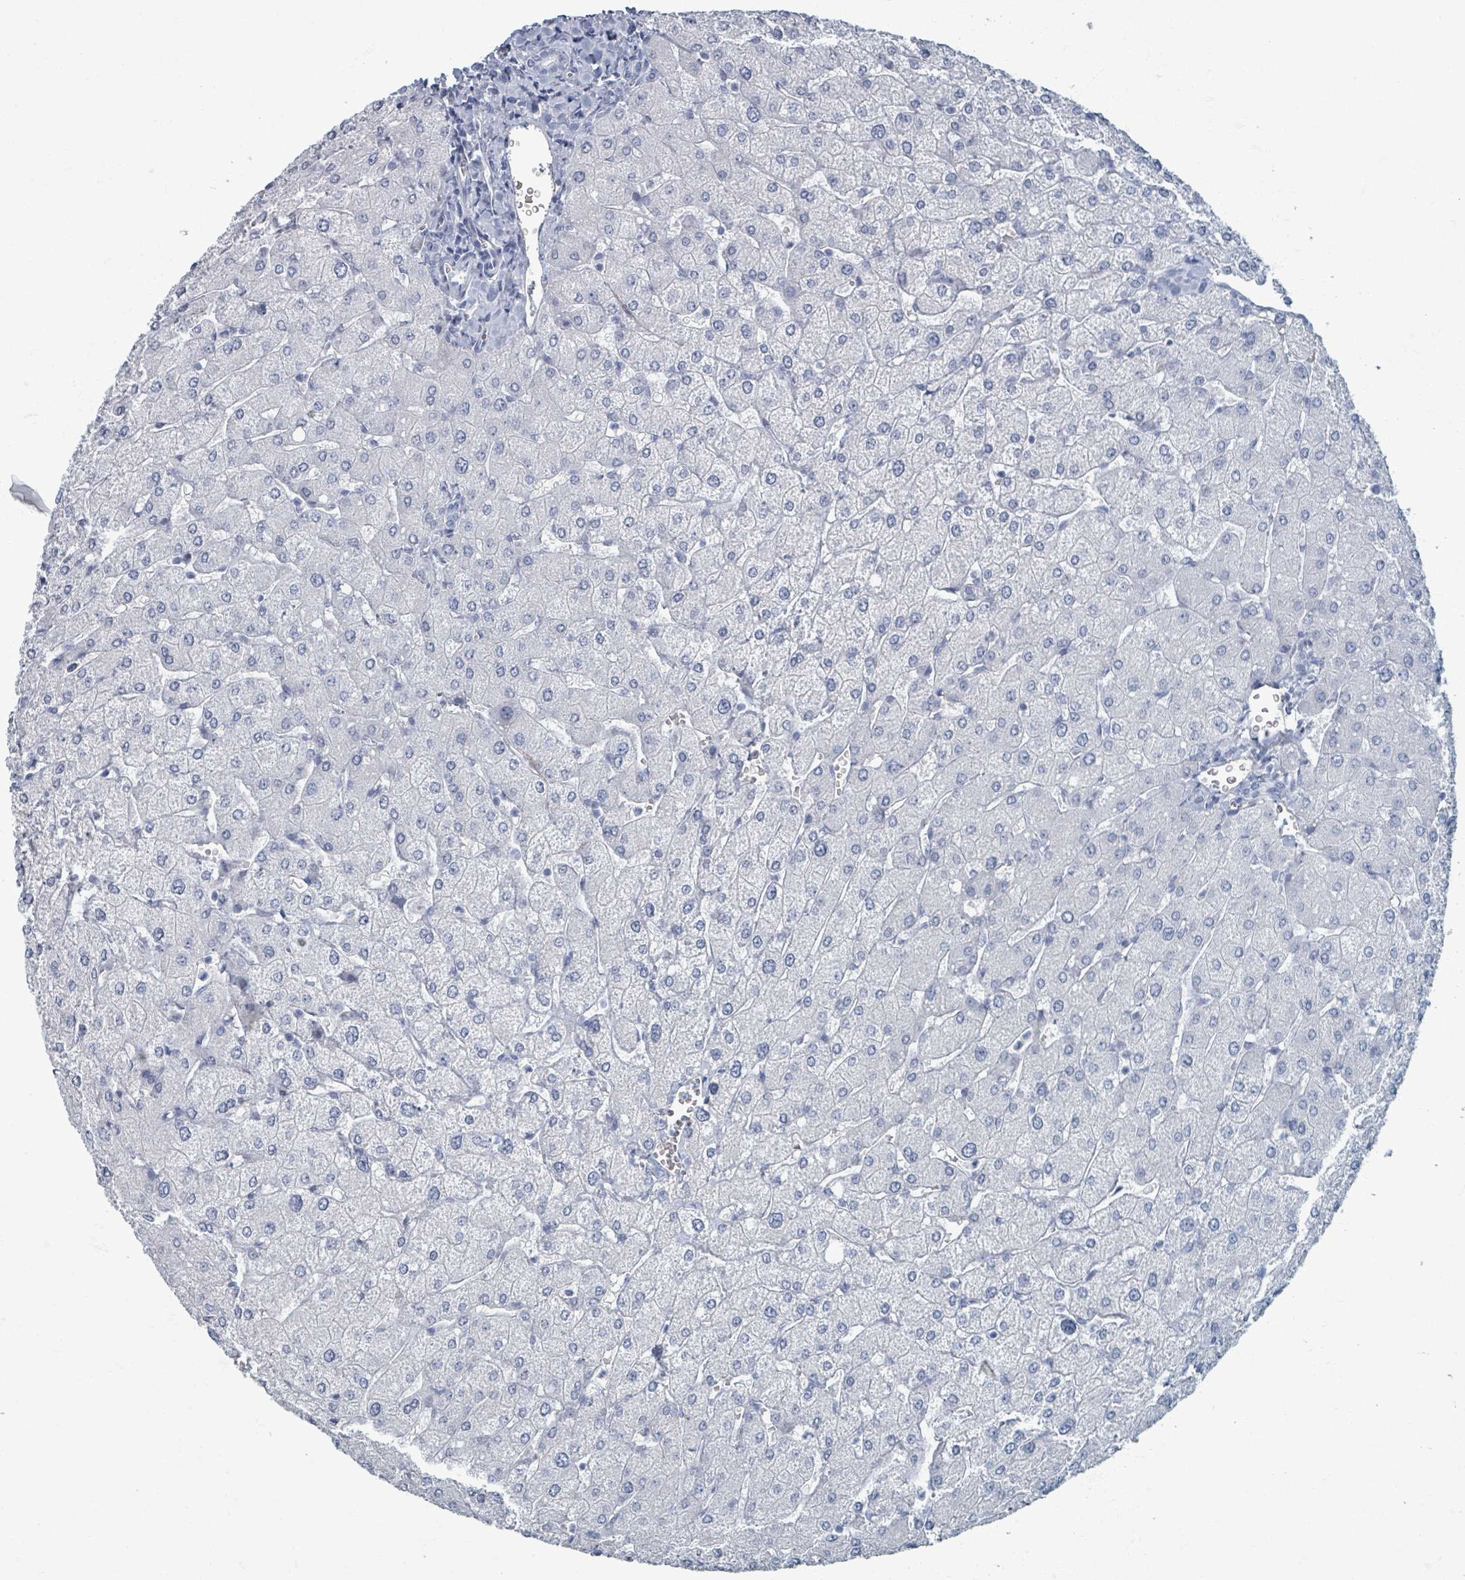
{"staining": {"intensity": "negative", "quantity": "none", "location": "none"}, "tissue": "liver", "cell_type": "Cholangiocytes", "image_type": "normal", "snomed": [{"axis": "morphology", "description": "Normal tissue, NOS"}, {"axis": "topography", "description": "Liver"}], "caption": "A high-resolution micrograph shows immunohistochemistry (IHC) staining of benign liver, which shows no significant positivity in cholangiocytes.", "gene": "TAS2R1", "patient": {"sex": "male", "age": 55}}